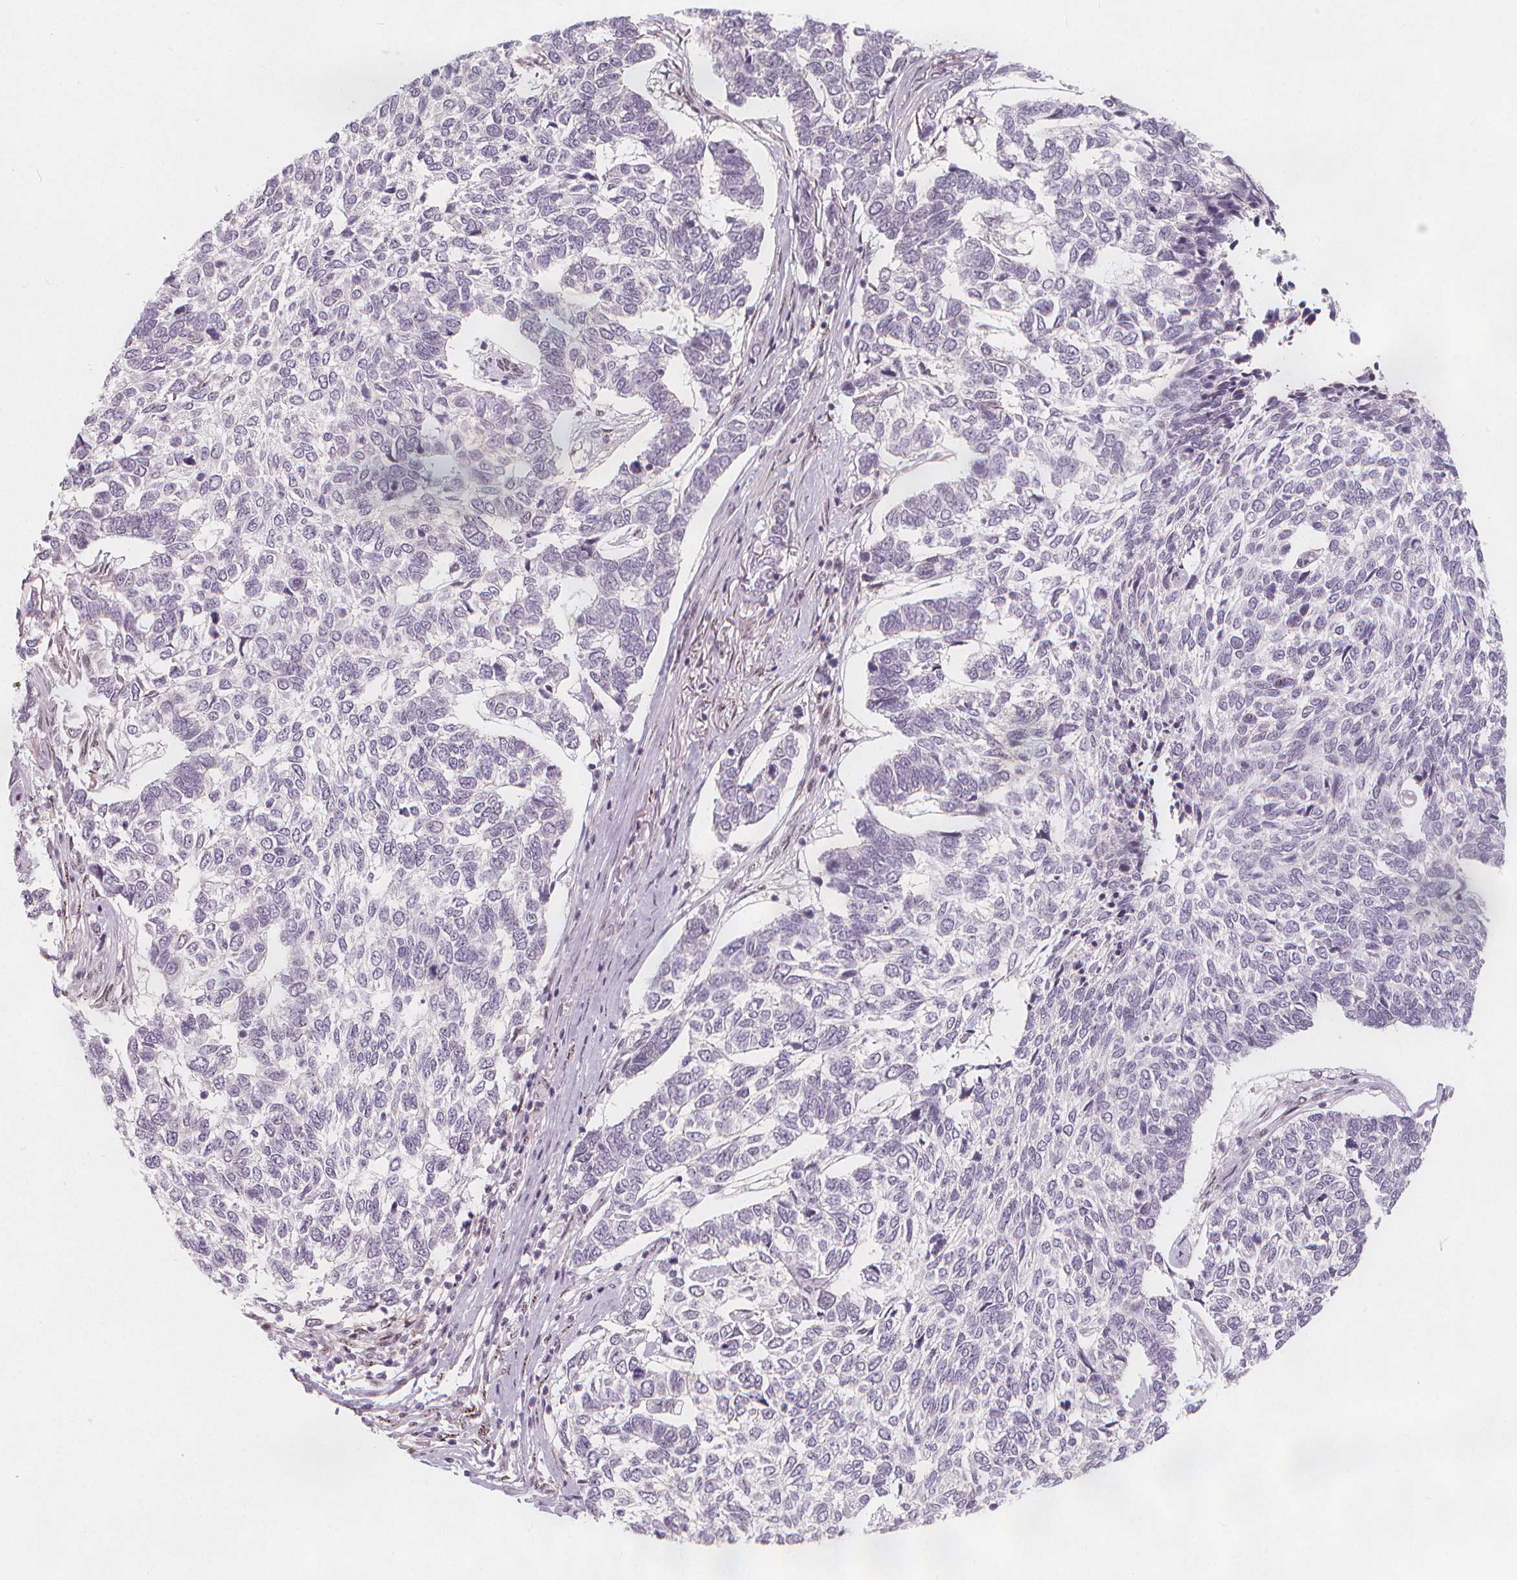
{"staining": {"intensity": "negative", "quantity": "none", "location": "none"}, "tissue": "skin cancer", "cell_type": "Tumor cells", "image_type": "cancer", "snomed": [{"axis": "morphology", "description": "Basal cell carcinoma"}, {"axis": "topography", "description": "Skin"}], "caption": "A high-resolution photomicrograph shows immunohistochemistry staining of basal cell carcinoma (skin), which demonstrates no significant positivity in tumor cells. (Immunohistochemistry (ihc), brightfield microscopy, high magnification).", "gene": "DRC3", "patient": {"sex": "female", "age": 65}}